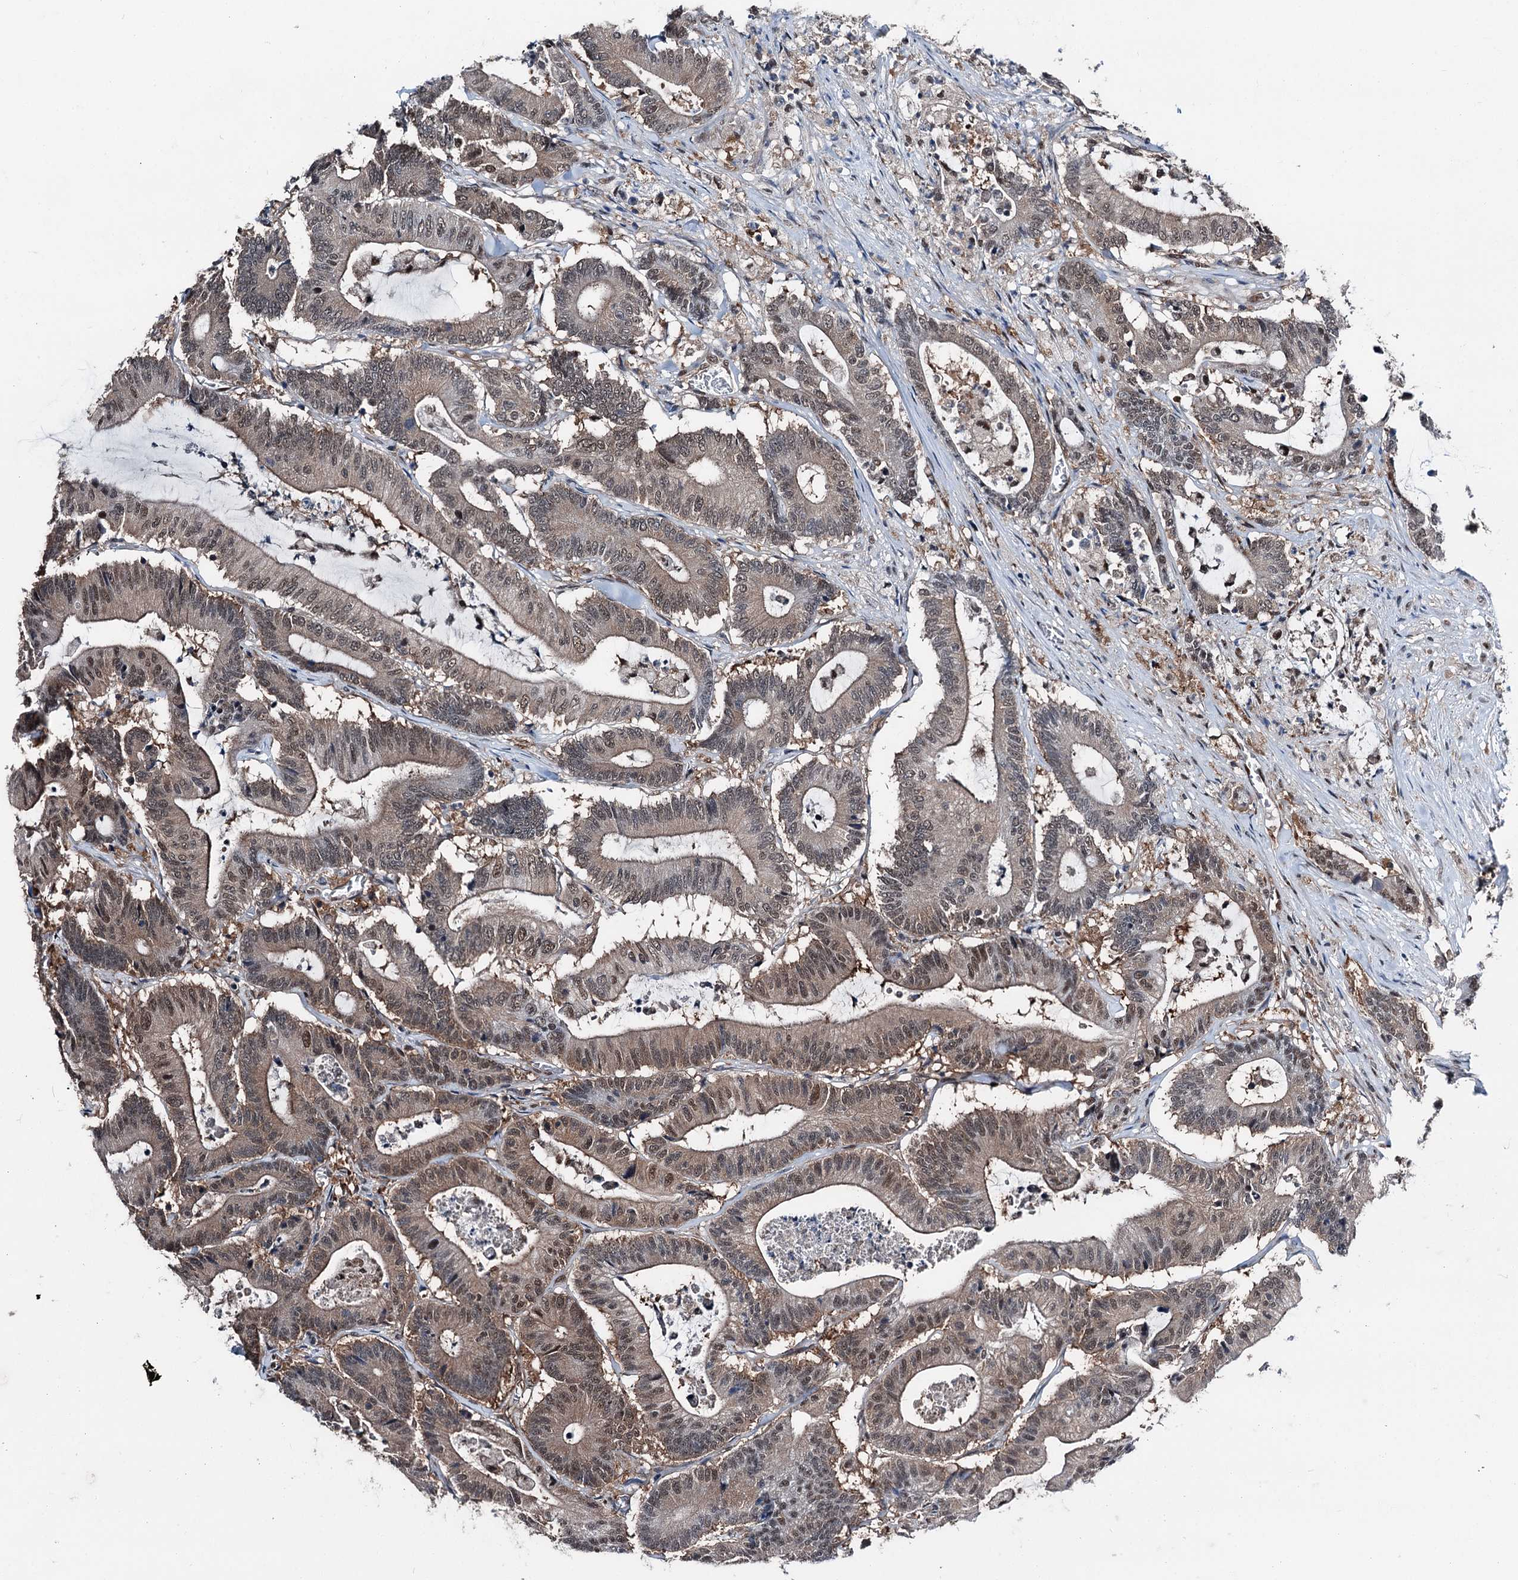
{"staining": {"intensity": "moderate", "quantity": "25%-75%", "location": "cytoplasmic/membranous,nuclear"}, "tissue": "colorectal cancer", "cell_type": "Tumor cells", "image_type": "cancer", "snomed": [{"axis": "morphology", "description": "Adenocarcinoma, NOS"}, {"axis": "topography", "description": "Colon"}], "caption": "Colorectal cancer (adenocarcinoma) stained with a brown dye shows moderate cytoplasmic/membranous and nuclear positive staining in approximately 25%-75% of tumor cells.", "gene": "PSMD13", "patient": {"sex": "female", "age": 84}}